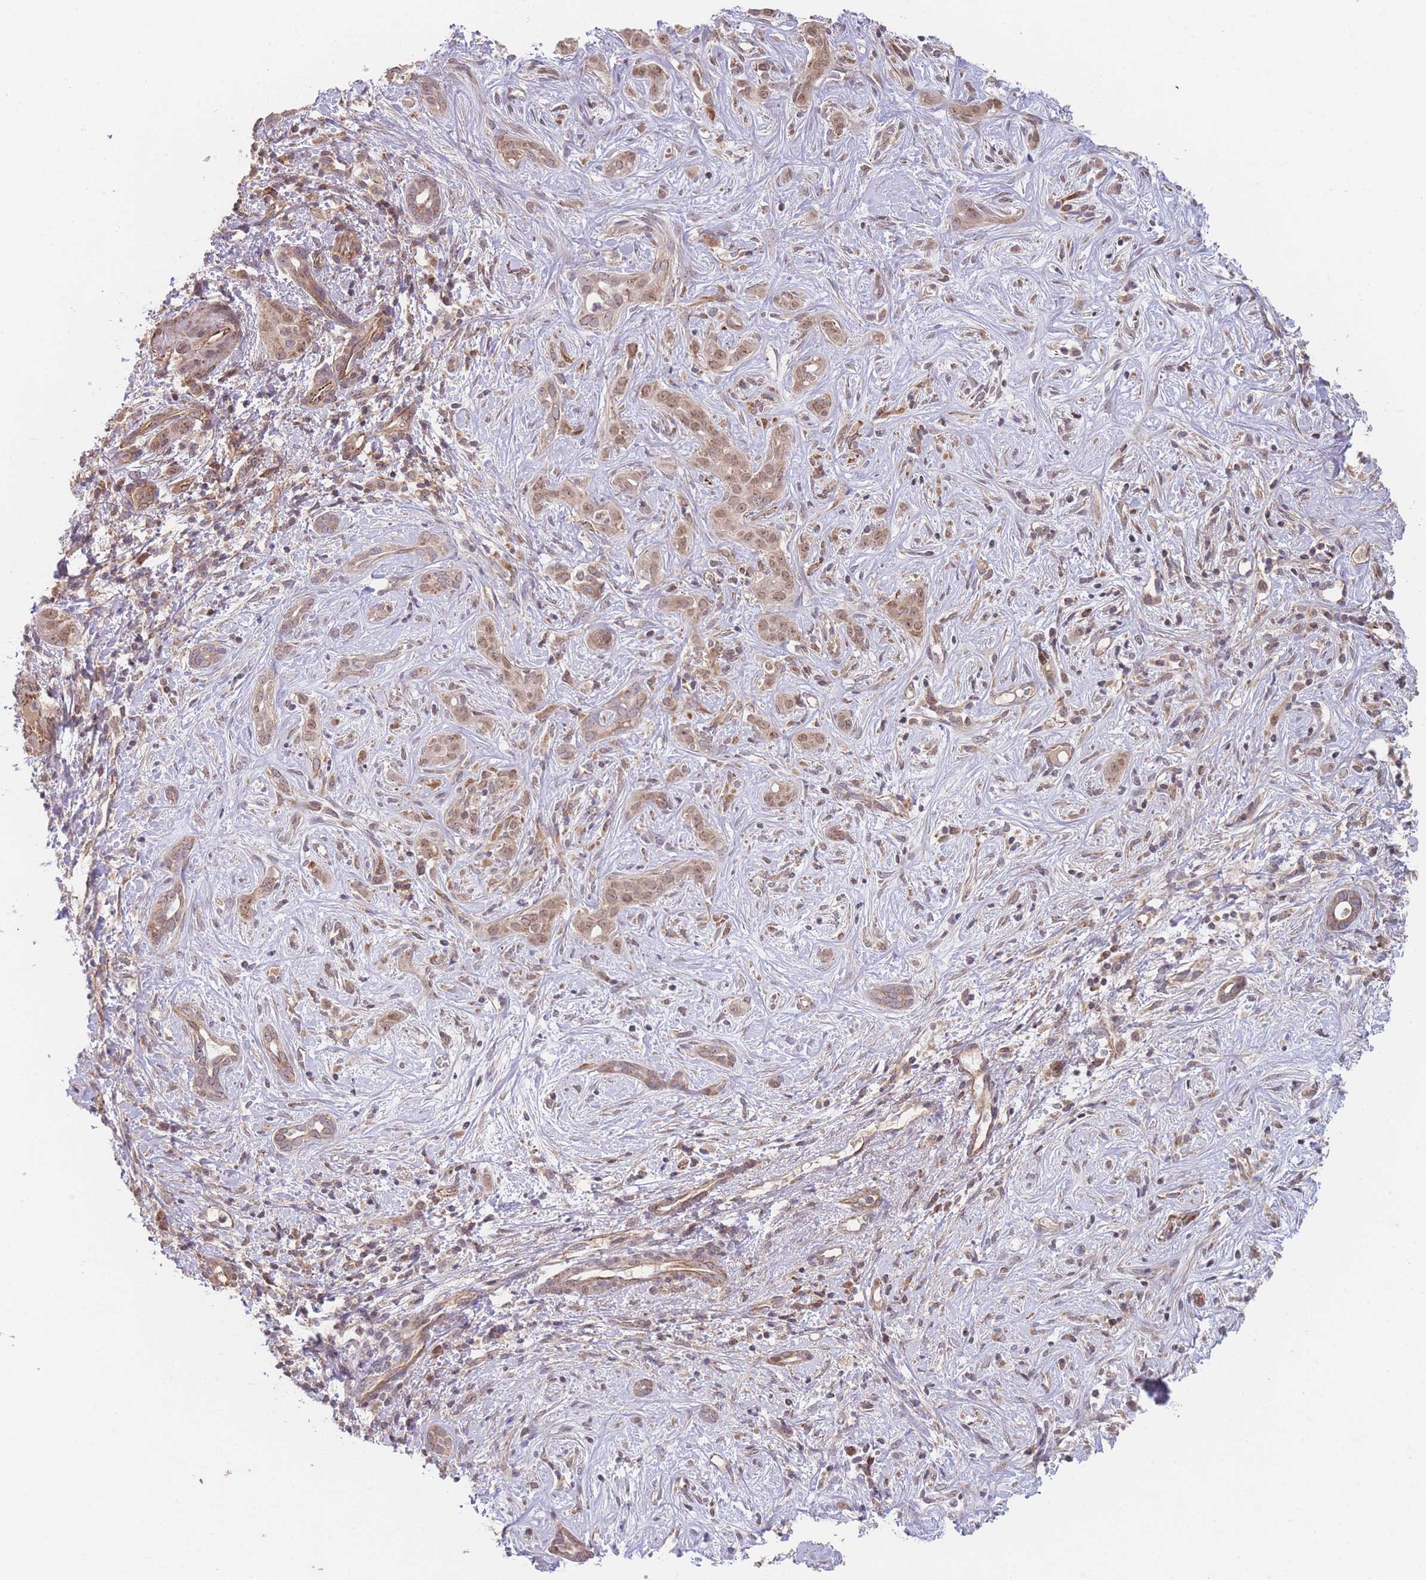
{"staining": {"intensity": "moderate", "quantity": ">75%", "location": "cytoplasmic/membranous,nuclear"}, "tissue": "liver cancer", "cell_type": "Tumor cells", "image_type": "cancer", "snomed": [{"axis": "morphology", "description": "Cholangiocarcinoma"}, {"axis": "topography", "description": "Liver"}], "caption": "Cholangiocarcinoma (liver) was stained to show a protein in brown. There is medium levels of moderate cytoplasmic/membranous and nuclear positivity in about >75% of tumor cells. (brown staining indicates protein expression, while blue staining denotes nuclei).", "gene": "PXMP4", "patient": {"sex": "male", "age": 67}}